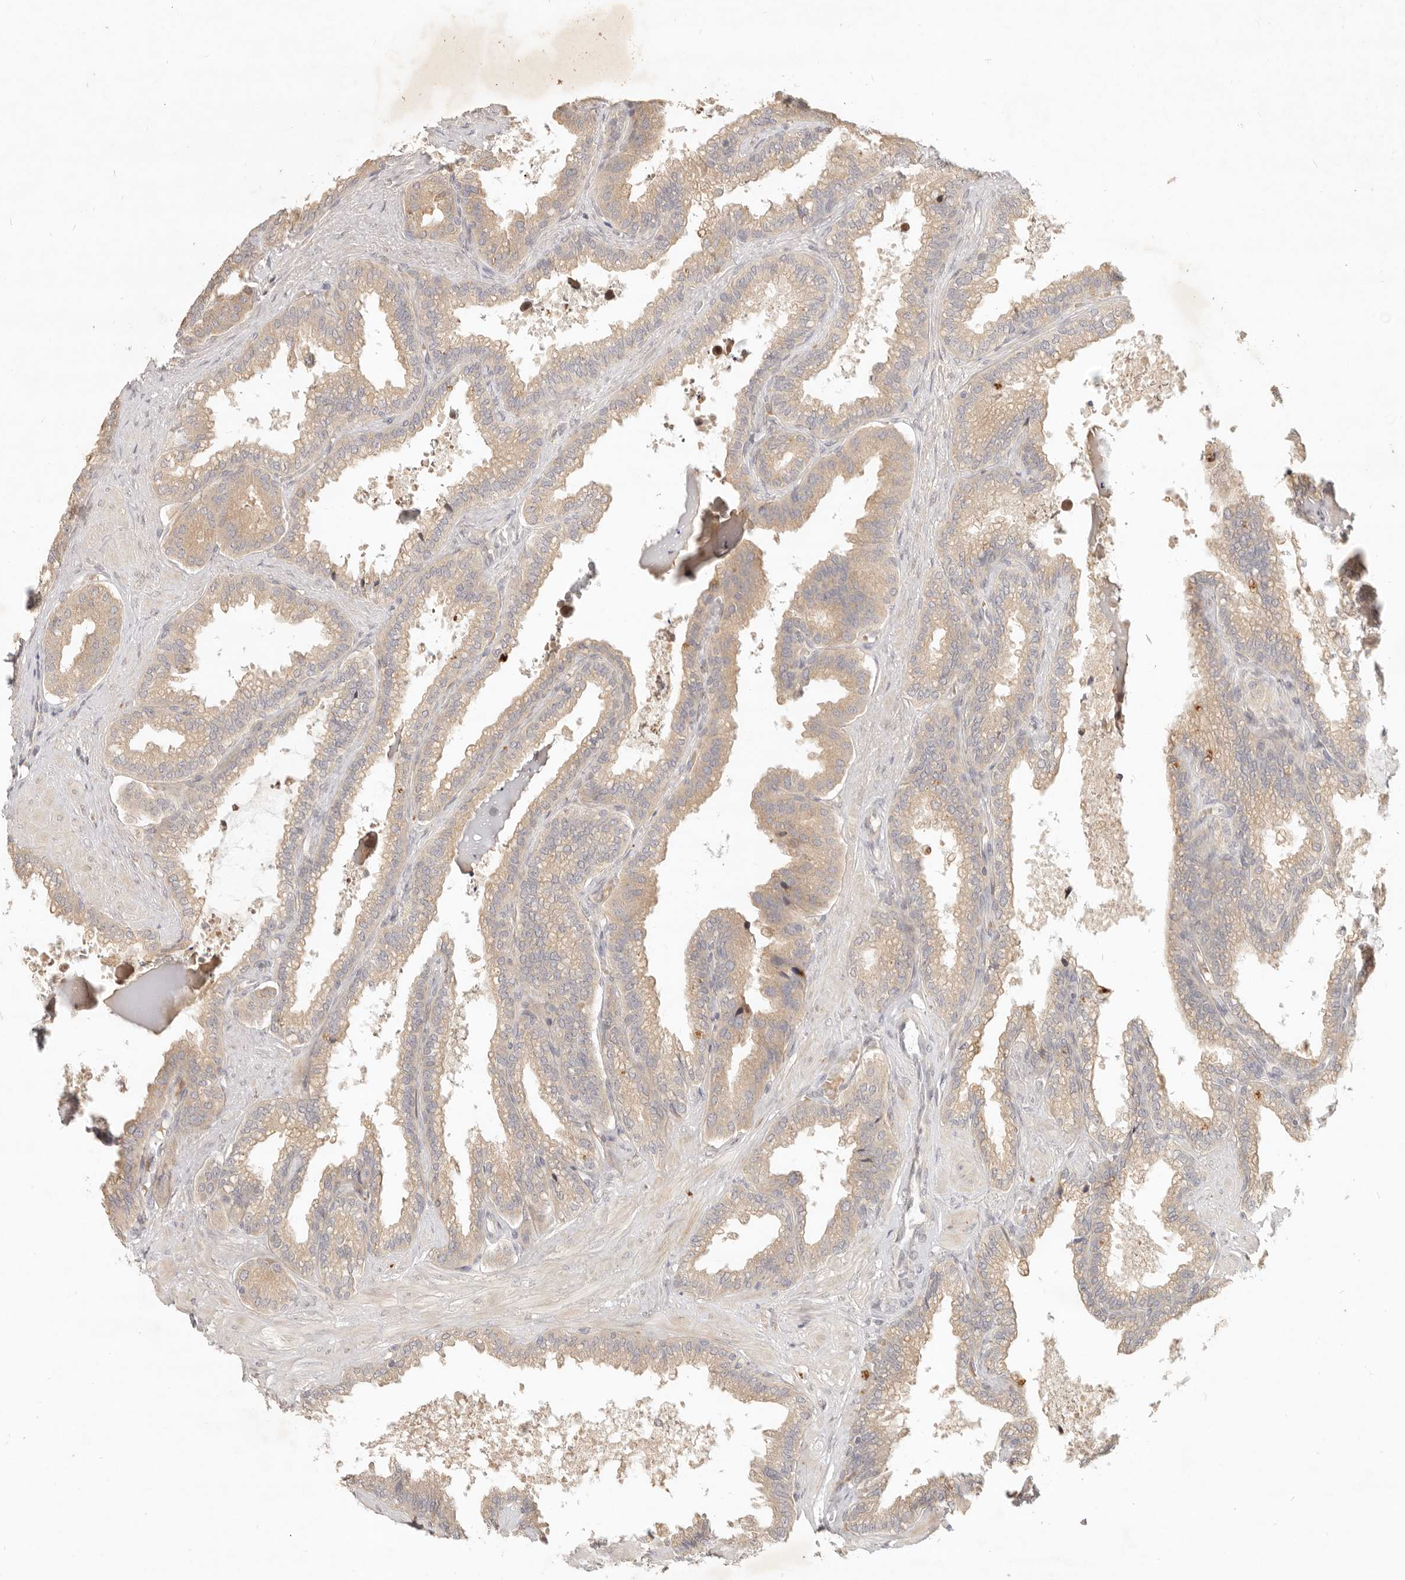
{"staining": {"intensity": "weak", "quantity": ">75%", "location": "cytoplasmic/membranous"}, "tissue": "seminal vesicle", "cell_type": "Glandular cells", "image_type": "normal", "snomed": [{"axis": "morphology", "description": "Normal tissue, NOS"}, {"axis": "topography", "description": "Seminal veicle"}], "caption": "IHC histopathology image of unremarkable seminal vesicle: seminal vesicle stained using IHC exhibits low levels of weak protein expression localized specifically in the cytoplasmic/membranous of glandular cells, appearing as a cytoplasmic/membranous brown color.", "gene": "UBXN11", "patient": {"sex": "male", "age": 46}}